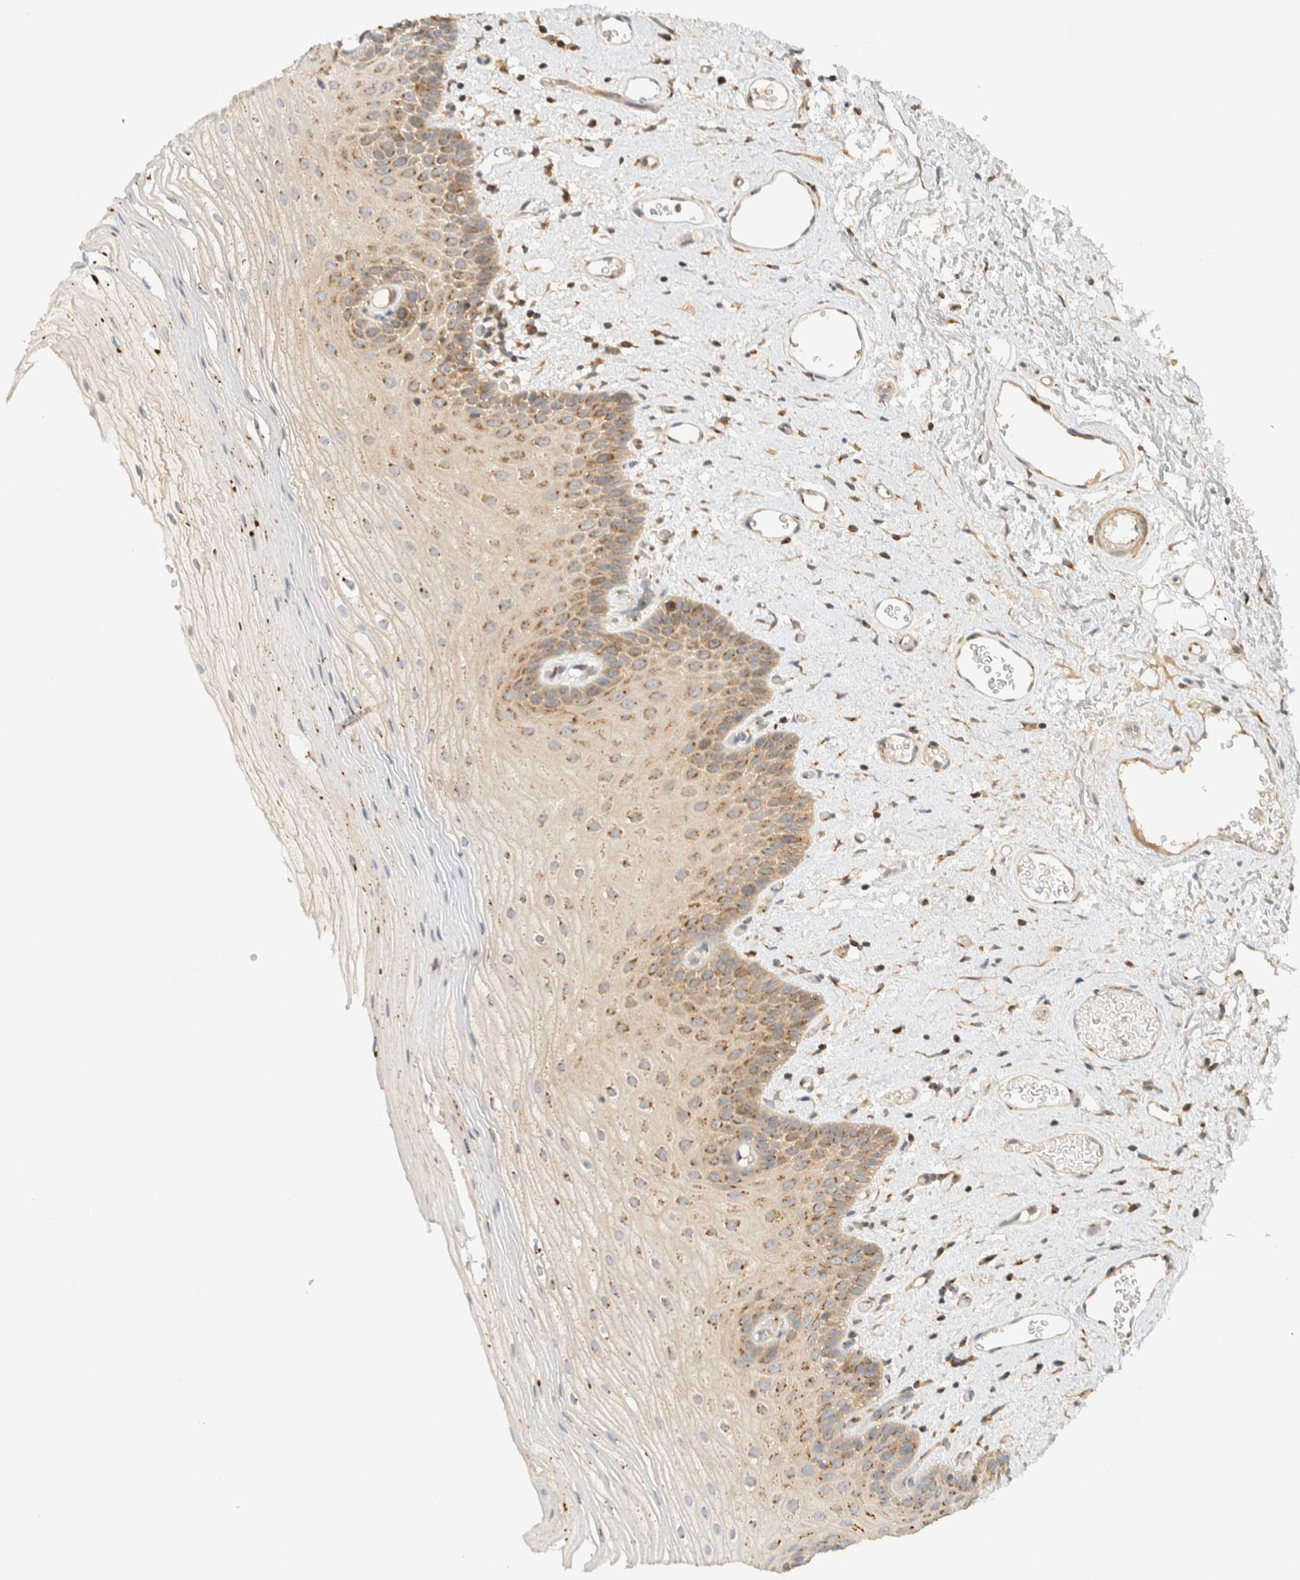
{"staining": {"intensity": "moderate", "quantity": "<25%", "location": "cytoplasmic/membranous"}, "tissue": "oral mucosa", "cell_type": "Squamous epithelial cells", "image_type": "normal", "snomed": [{"axis": "morphology", "description": "Normal tissue, NOS"}, {"axis": "topography", "description": "Oral tissue"}], "caption": "High-power microscopy captured an immunohistochemistry (IHC) histopathology image of unremarkable oral mucosa, revealing moderate cytoplasmic/membranous expression in about <25% of squamous epithelial cells.", "gene": "ARFGEF1", "patient": {"sex": "male", "age": 52}}